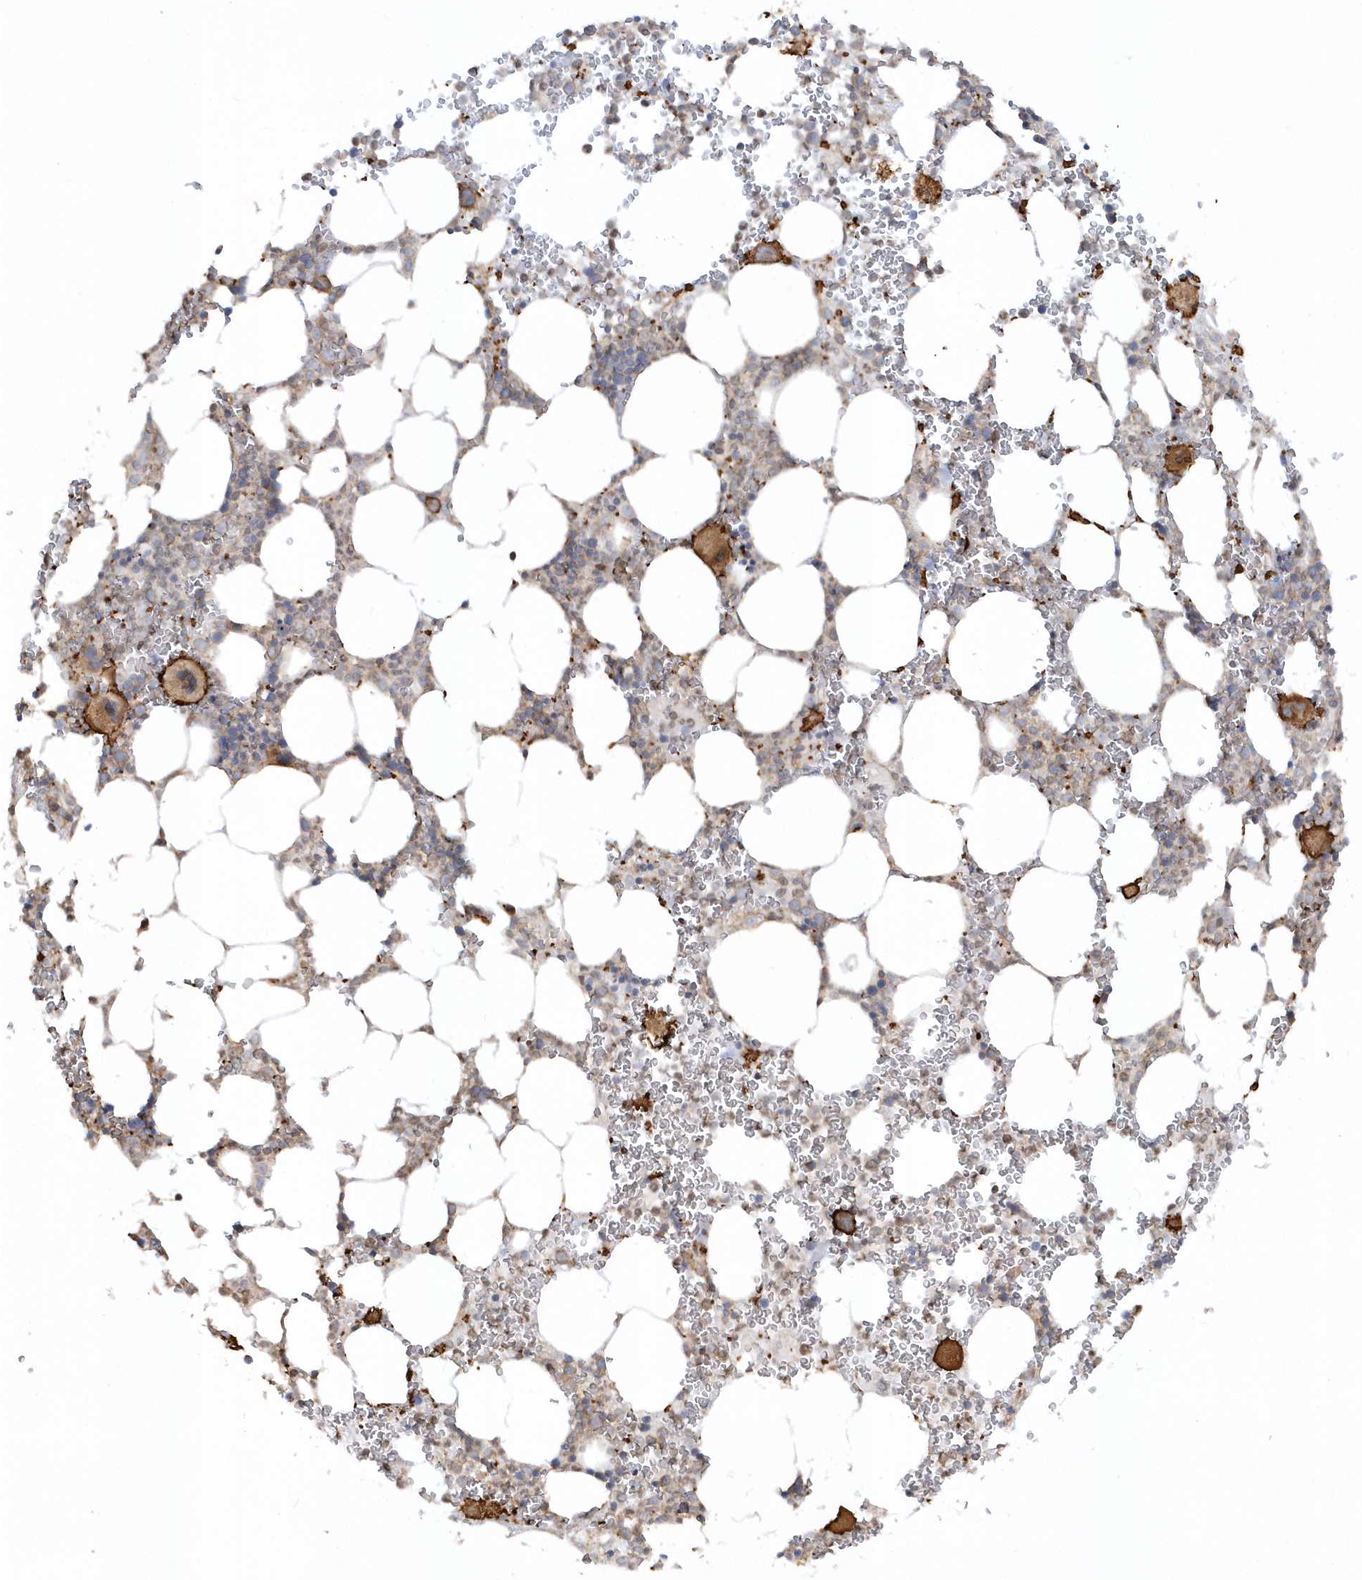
{"staining": {"intensity": "strong", "quantity": "<25%", "location": "cytoplasmic/membranous"}, "tissue": "bone marrow", "cell_type": "Hematopoietic cells", "image_type": "normal", "snomed": [{"axis": "morphology", "description": "Normal tissue, NOS"}, {"axis": "topography", "description": "Bone marrow"}], "caption": "Immunohistochemistry (DAB) staining of benign bone marrow displays strong cytoplasmic/membranous protein positivity in approximately <25% of hematopoietic cells.", "gene": "BSN", "patient": {"sex": "female", "age": 78}}